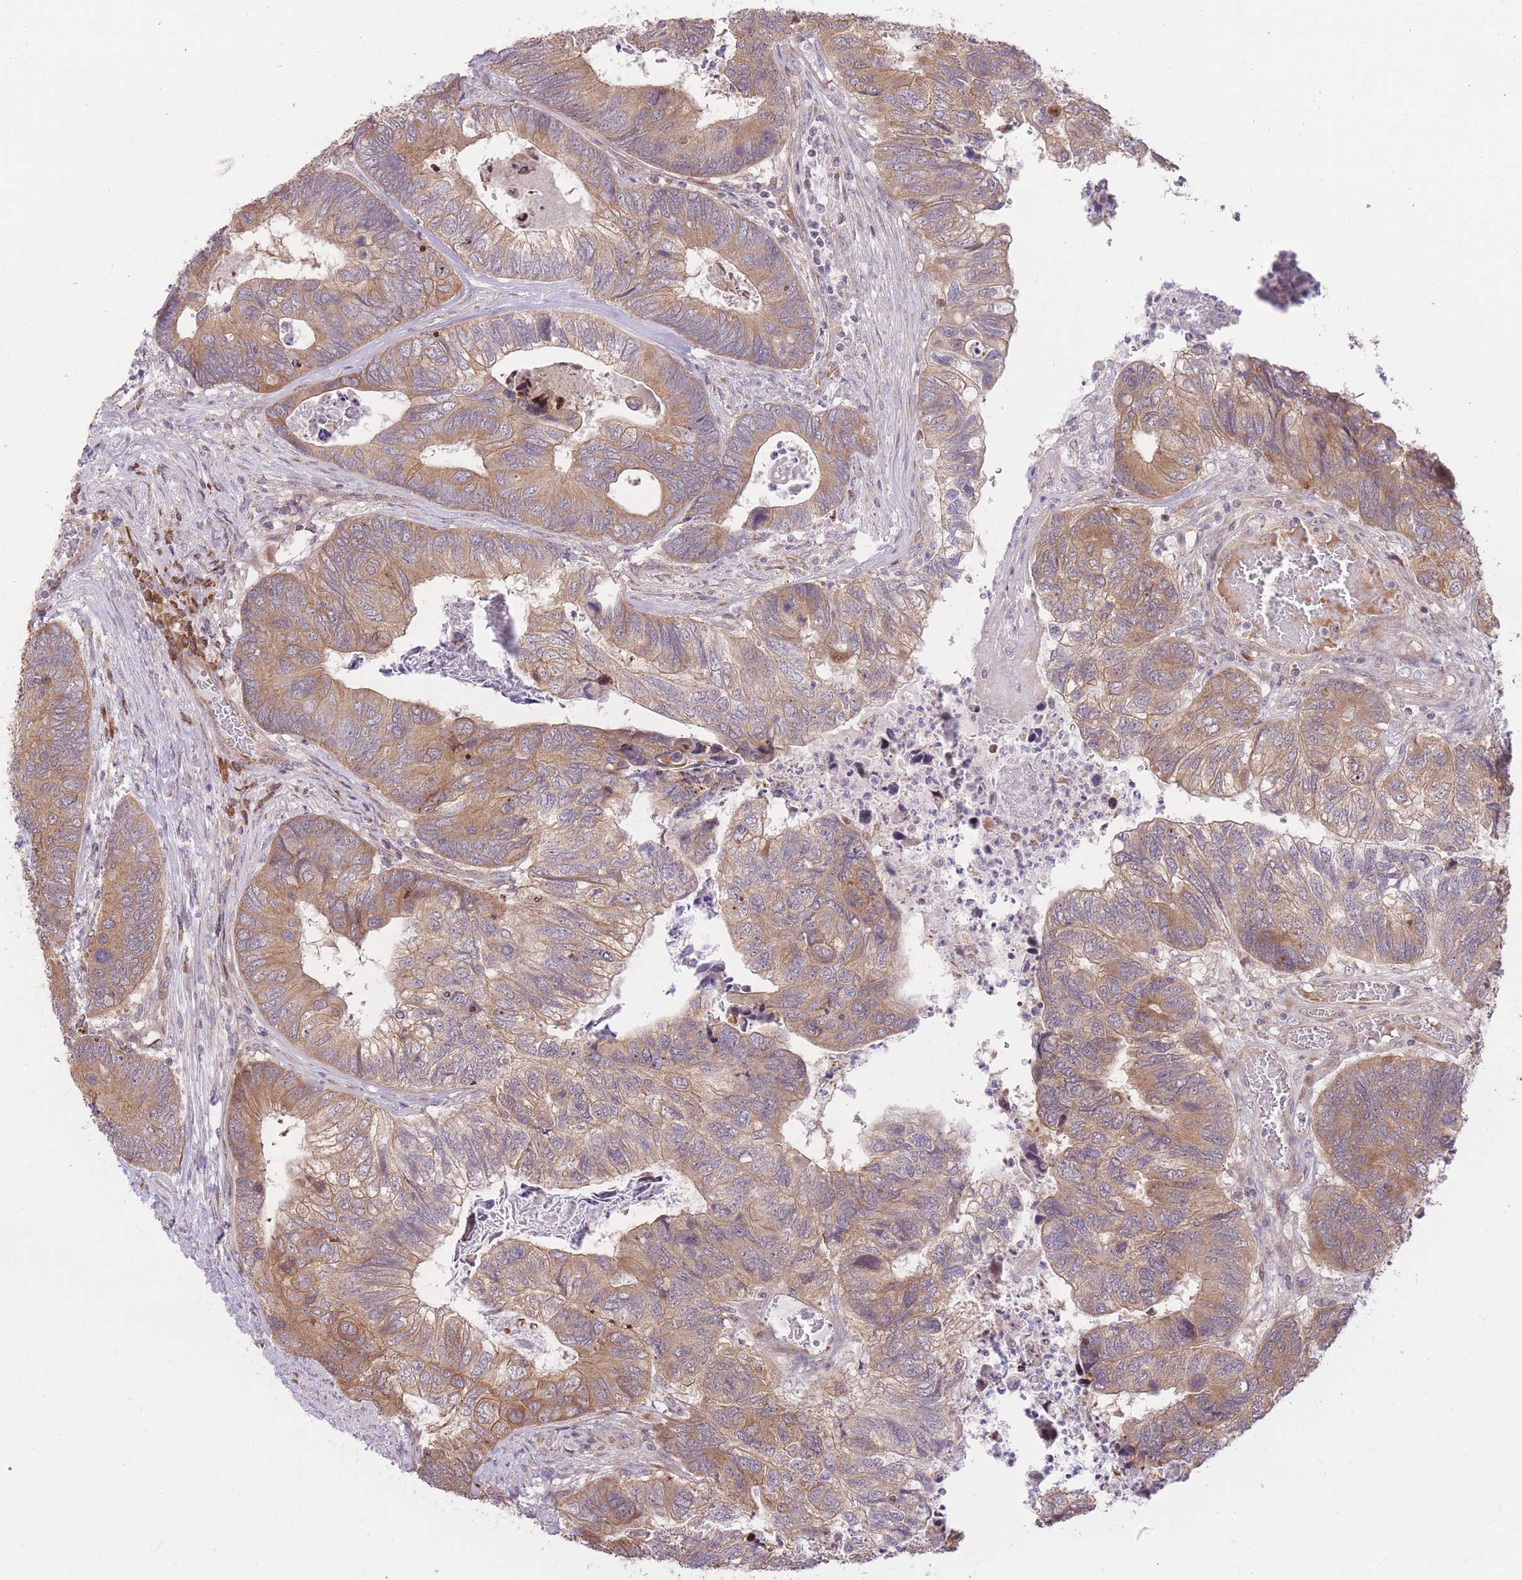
{"staining": {"intensity": "moderate", "quantity": ">75%", "location": "cytoplasmic/membranous"}, "tissue": "colorectal cancer", "cell_type": "Tumor cells", "image_type": "cancer", "snomed": [{"axis": "morphology", "description": "Adenocarcinoma, NOS"}, {"axis": "topography", "description": "Colon"}], "caption": "Immunohistochemistry histopathology image of neoplastic tissue: human colorectal cancer stained using immunohistochemistry (IHC) shows medium levels of moderate protein expression localized specifically in the cytoplasmic/membranous of tumor cells, appearing as a cytoplasmic/membranous brown color.", "gene": "BOLA2B", "patient": {"sex": "female", "age": 67}}